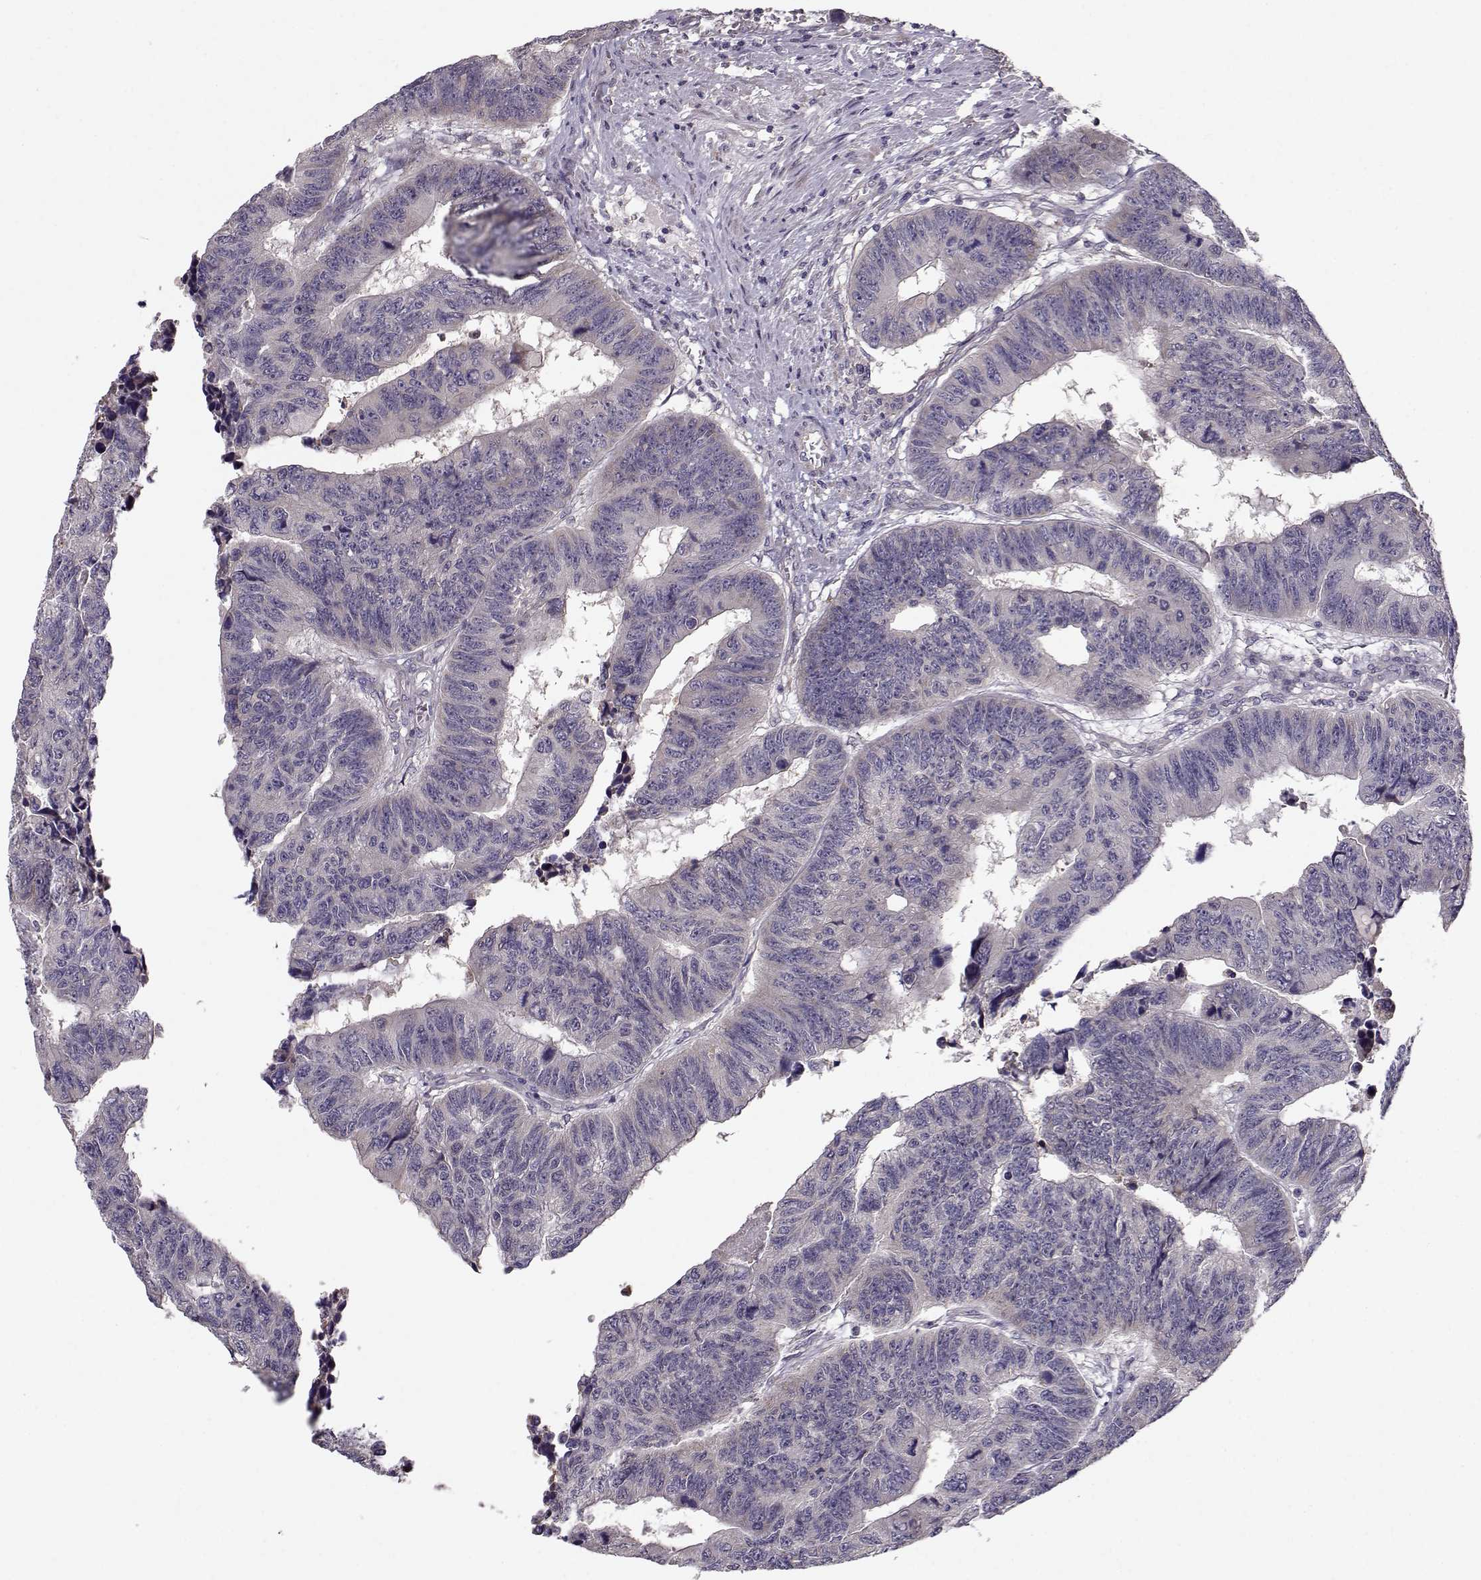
{"staining": {"intensity": "negative", "quantity": "none", "location": "none"}, "tissue": "colorectal cancer", "cell_type": "Tumor cells", "image_type": "cancer", "snomed": [{"axis": "morphology", "description": "Adenocarcinoma, NOS"}, {"axis": "topography", "description": "Rectum"}], "caption": "Protein analysis of colorectal cancer reveals no significant expression in tumor cells.", "gene": "ENTPD8", "patient": {"sex": "female", "age": 85}}